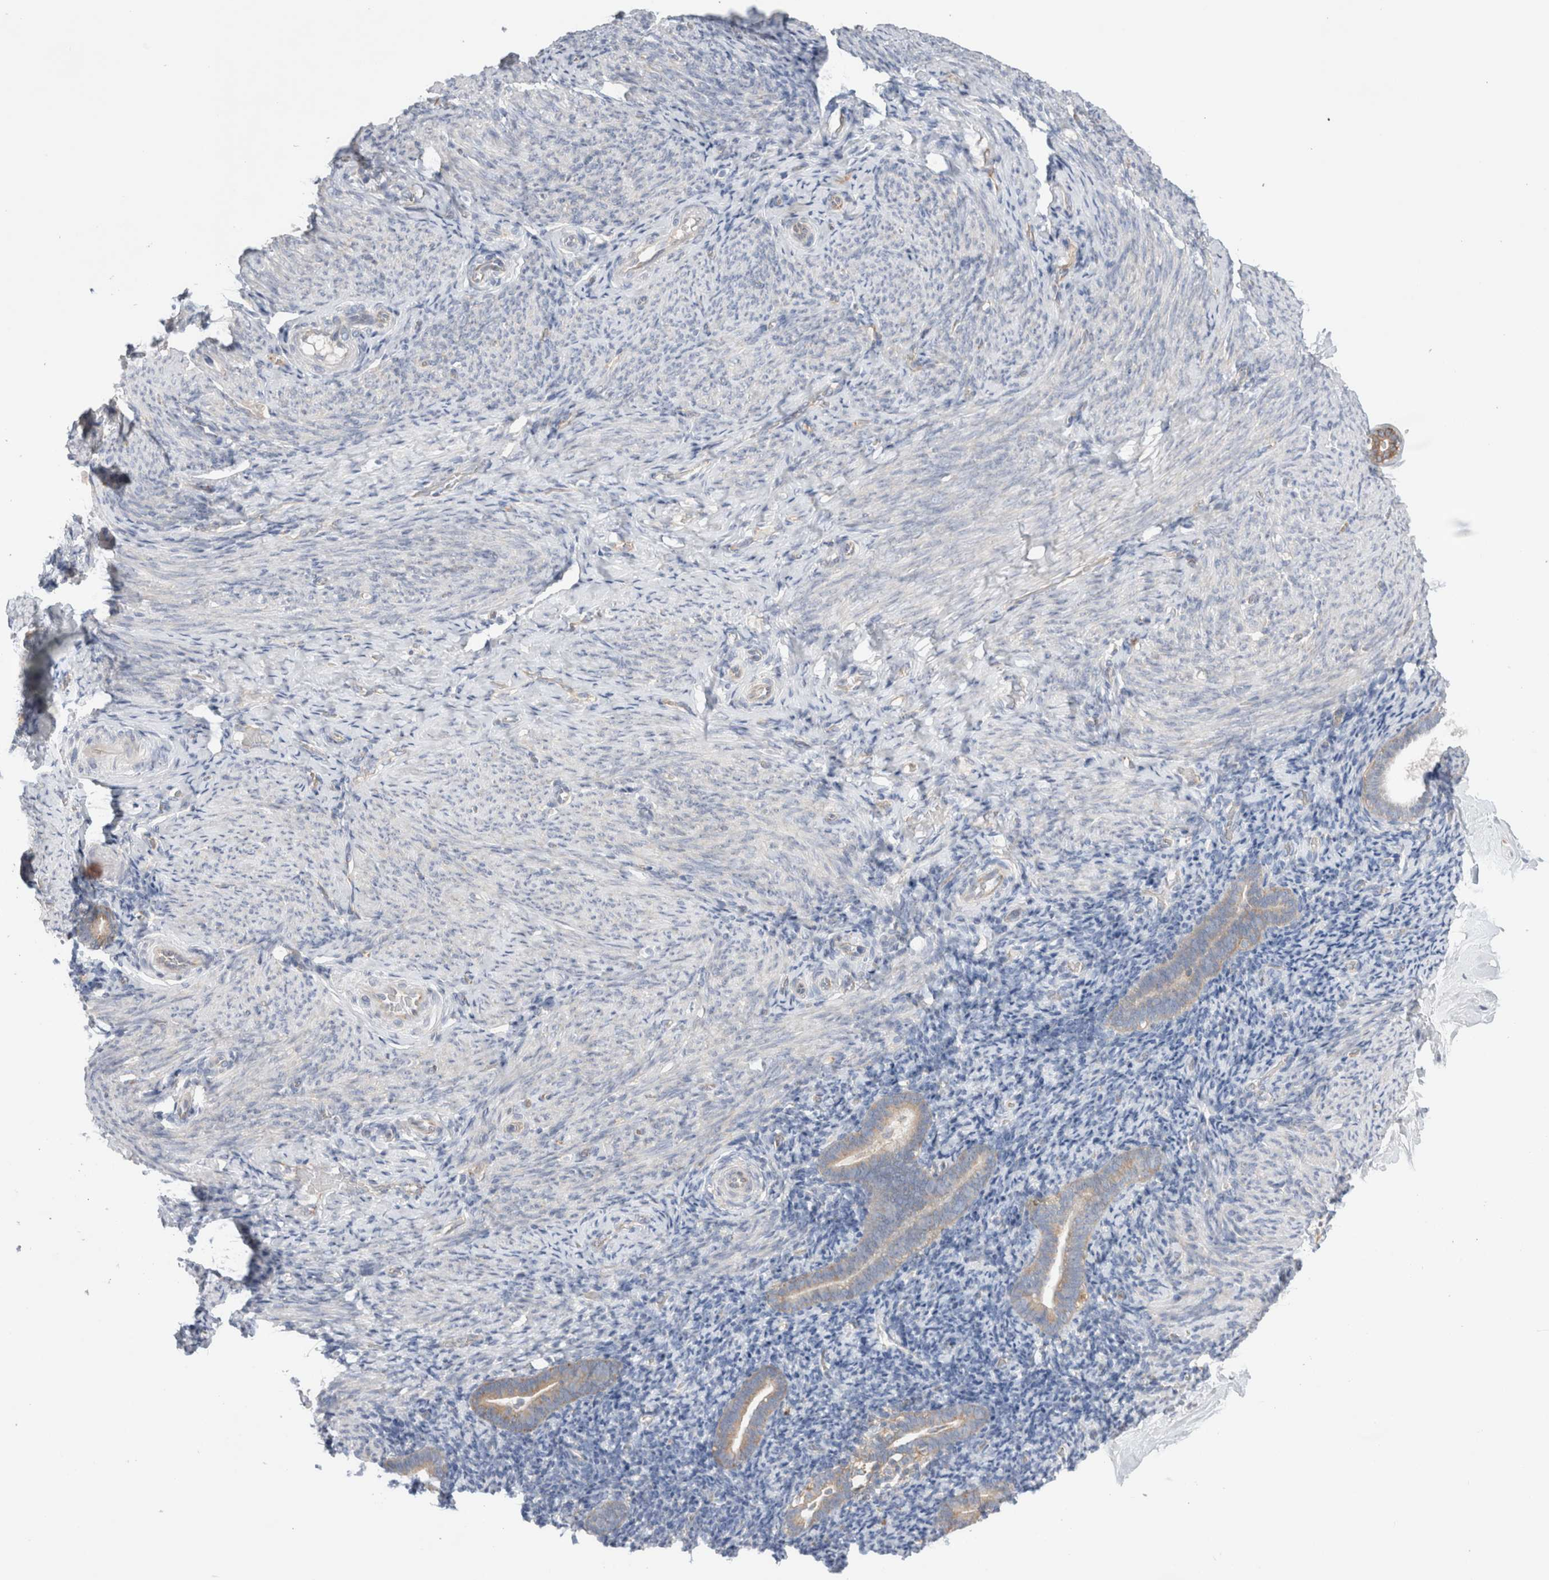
{"staining": {"intensity": "weak", "quantity": "<25%", "location": "cytoplasmic/membranous"}, "tissue": "endometrium", "cell_type": "Cells in endometrial stroma", "image_type": "normal", "snomed": [{"axis": "morphology", "description": "Normal tissue, NOS"}, {"axis": "topography", "description": "Endometrium"}], "caption": "Immunohistochemistry histopathology image of benign human endometrium stained for a protein (brown), which exhibits no expression in cells in endometrial stroma.", "gene": "ZNF23", "patient": {"sex": "female", "age": 51}}